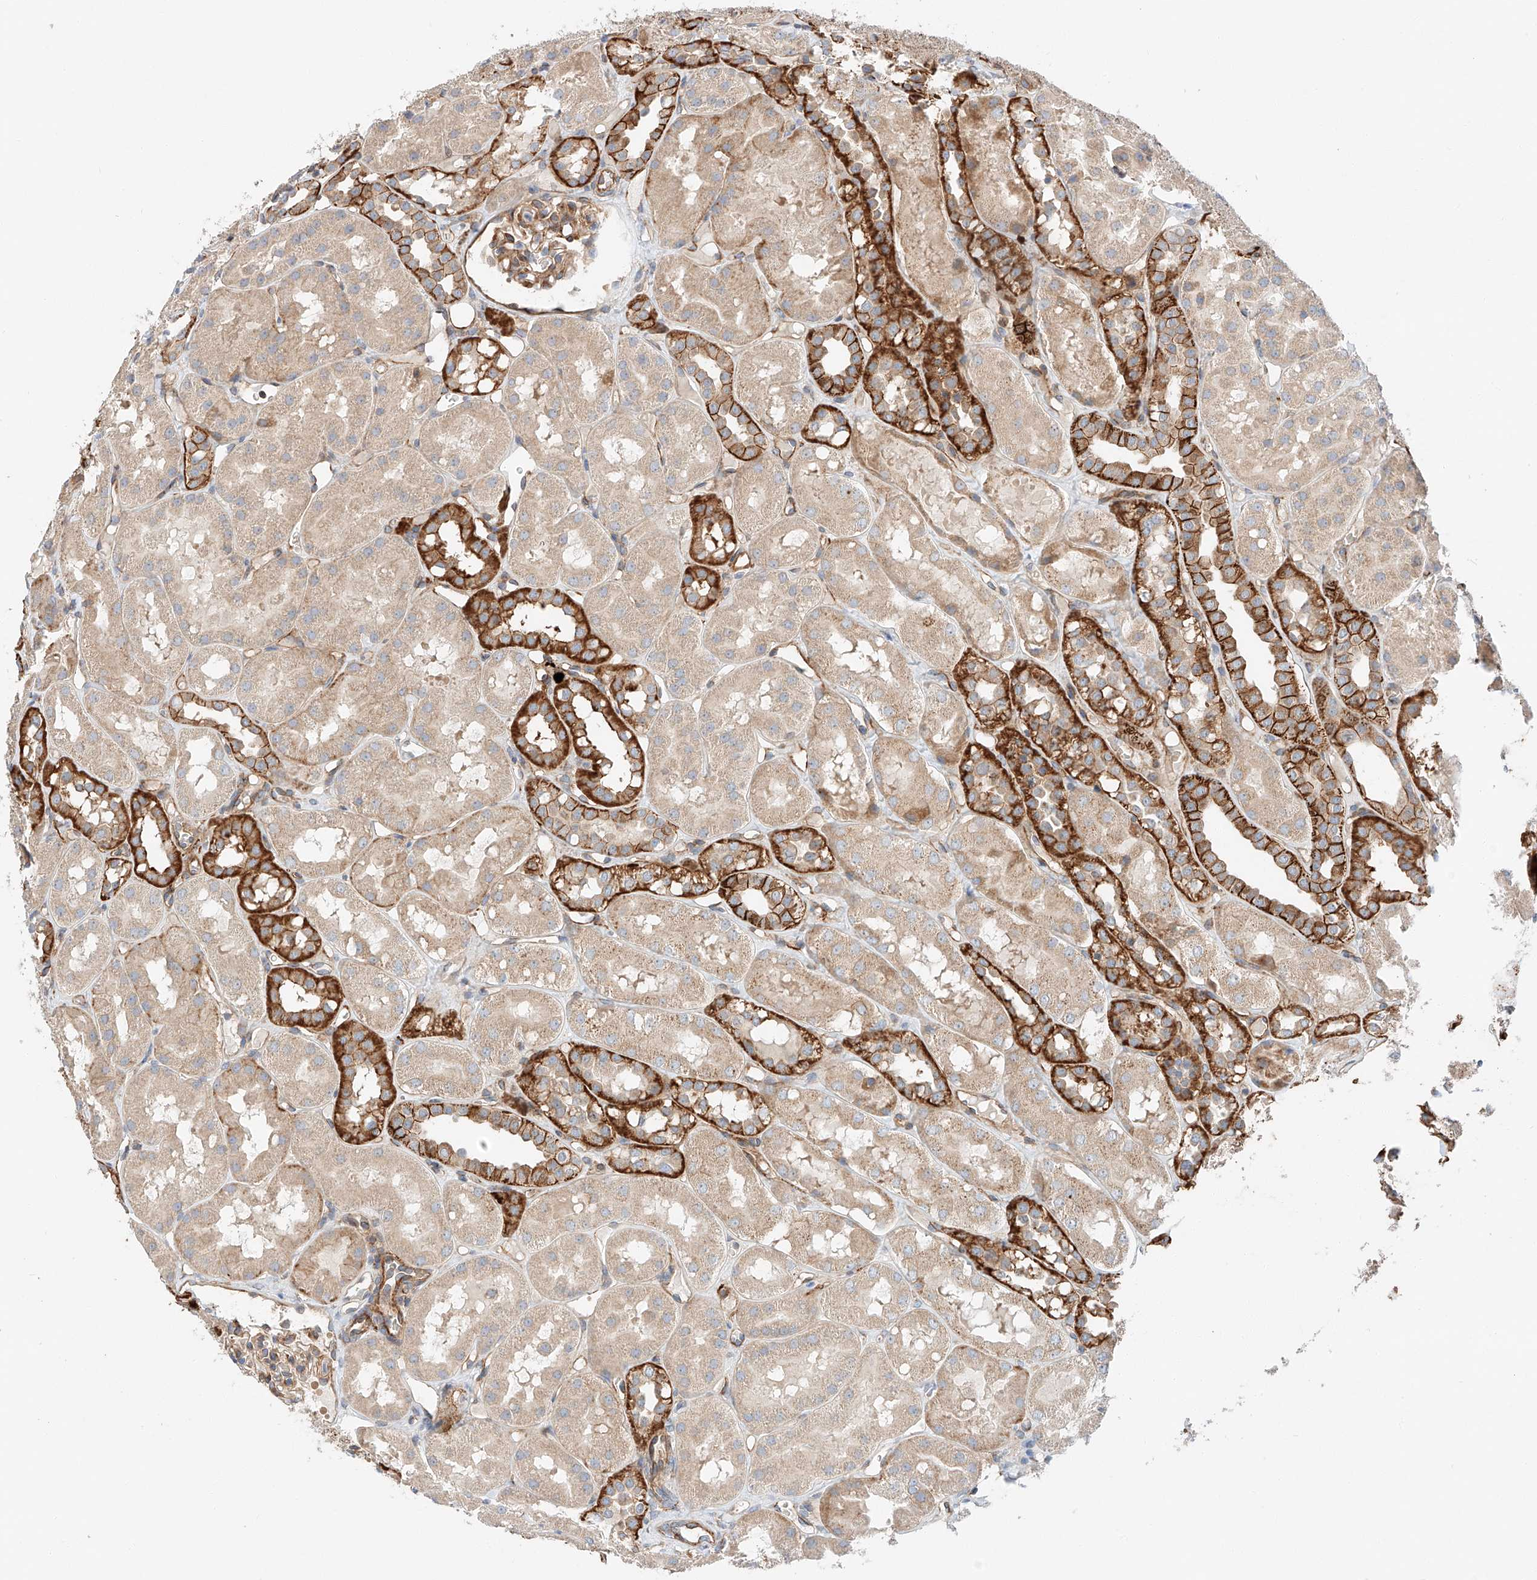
{"staining": {"intensity": "moderate", "quantity": "25%-75%", "location": "cytoplasmic/membranous"}, "tissue": "kidney", "cell_type": "Cells in glomeruli", "image_type": "normal", "snomed": [{"axis": "morphology", "description": "Normal tissue, NOS"}, {"axis": "topography", "description": "Kidney"}], "caption": "Human kidney stained for a protein (brown) shows moderate cytoplasmic/membranous positive expression in approximately 25%-75% of cells in glomeruli.", "gene": "MINDY4", "patient": {"sex": "male", "age": 16}}